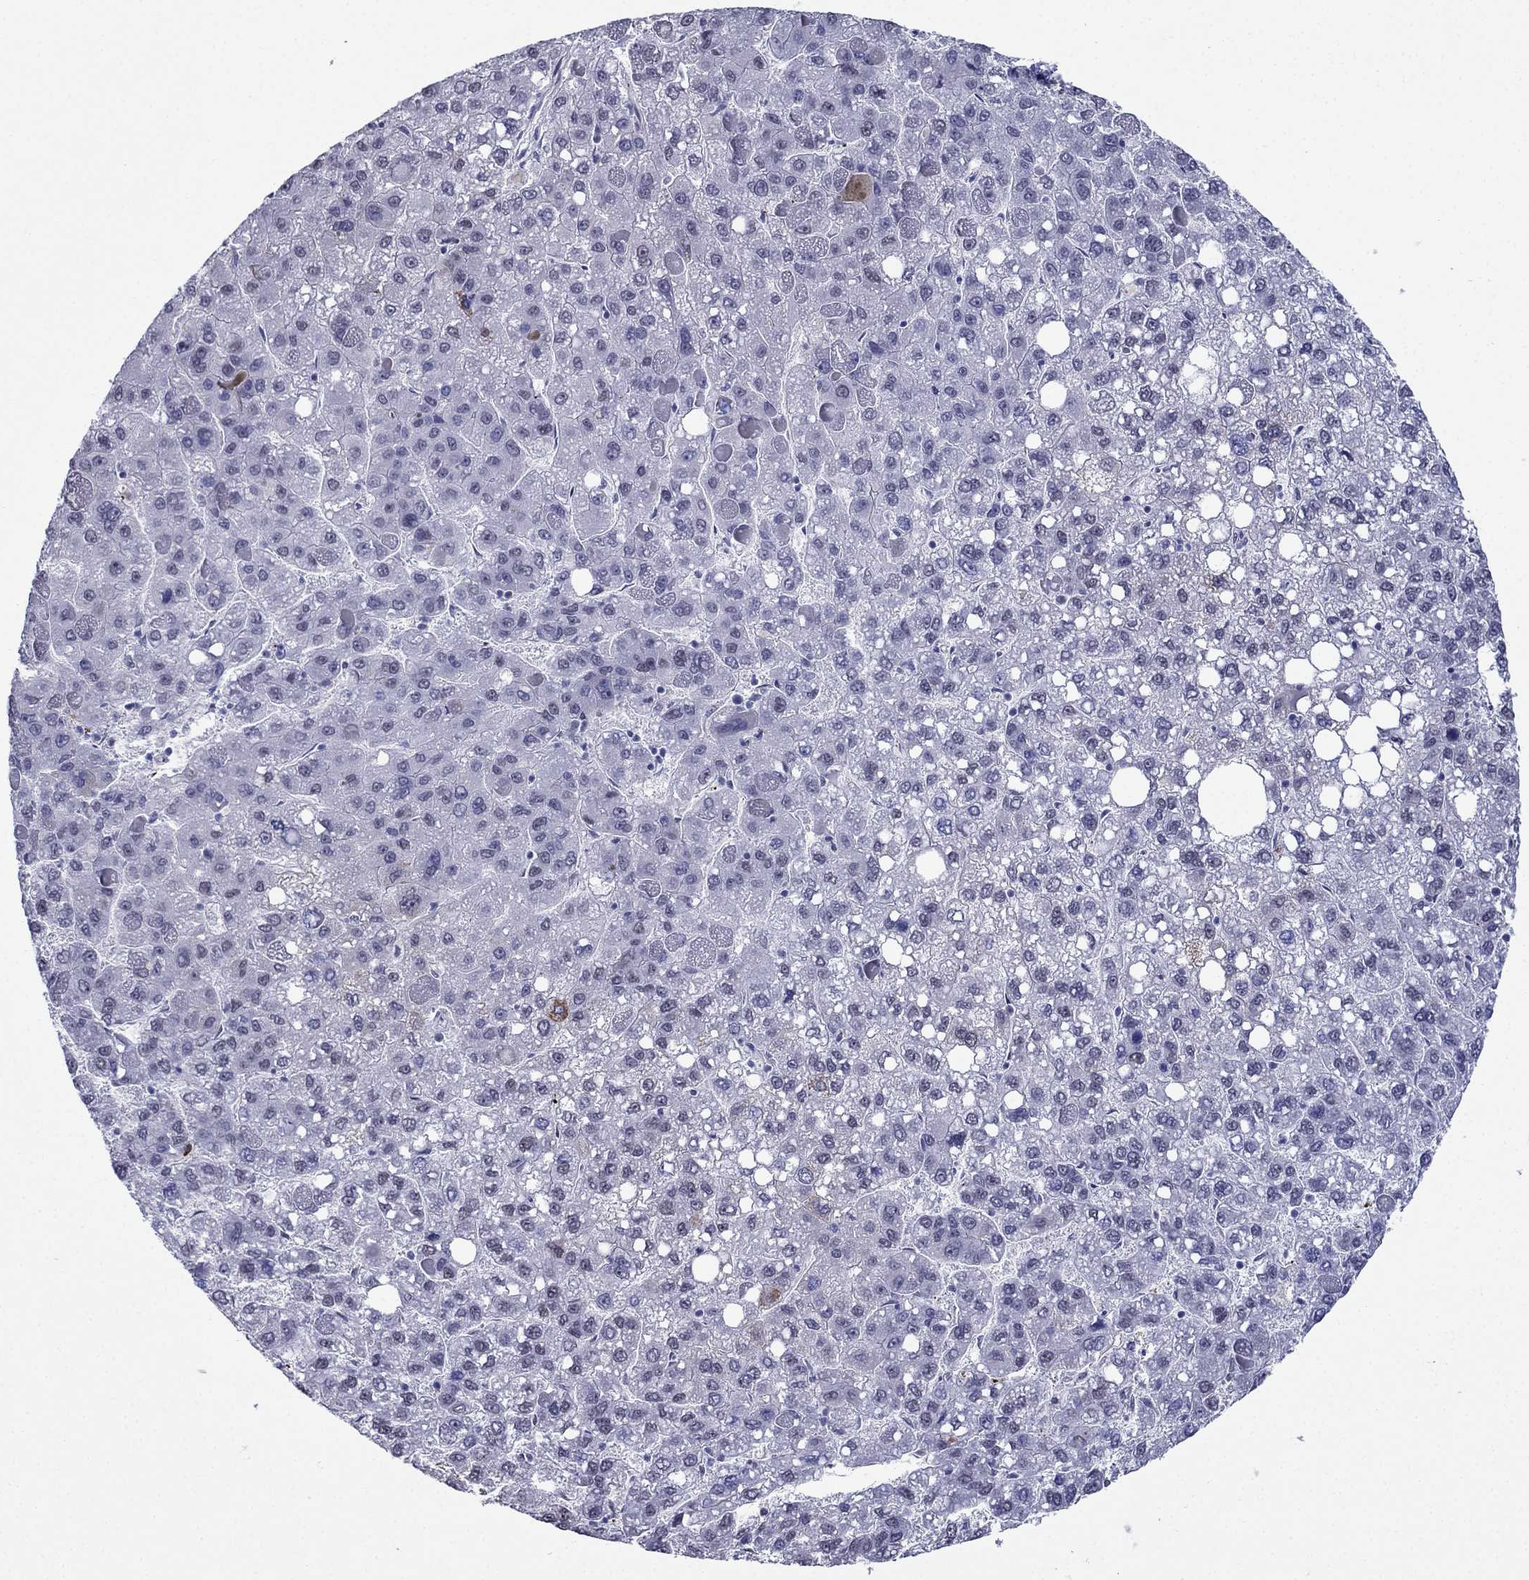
{"staining": {"intensity": "negative", "quantity": "none", "location": "none"}, "tissue": "liver cancer", "cell_type": "Tumor cells", "image_type": "cancer", "snomed": [{"axis": "morphology", "description": "Carcinoma, Hepatocellular, NOS"}, {"axis": "topography", "description": "Liver"}], "caption": "IHC of liver cancer (hepatocellular carcinoma) displays no expression in tumor cells. Brightfield microscopy of immunohistochemistry stained with DAB (brown) and hematoxylin (blue), captured at high magnification.", "gene": "PPM1G", "patient": {"sex": "female", "age": 82}}